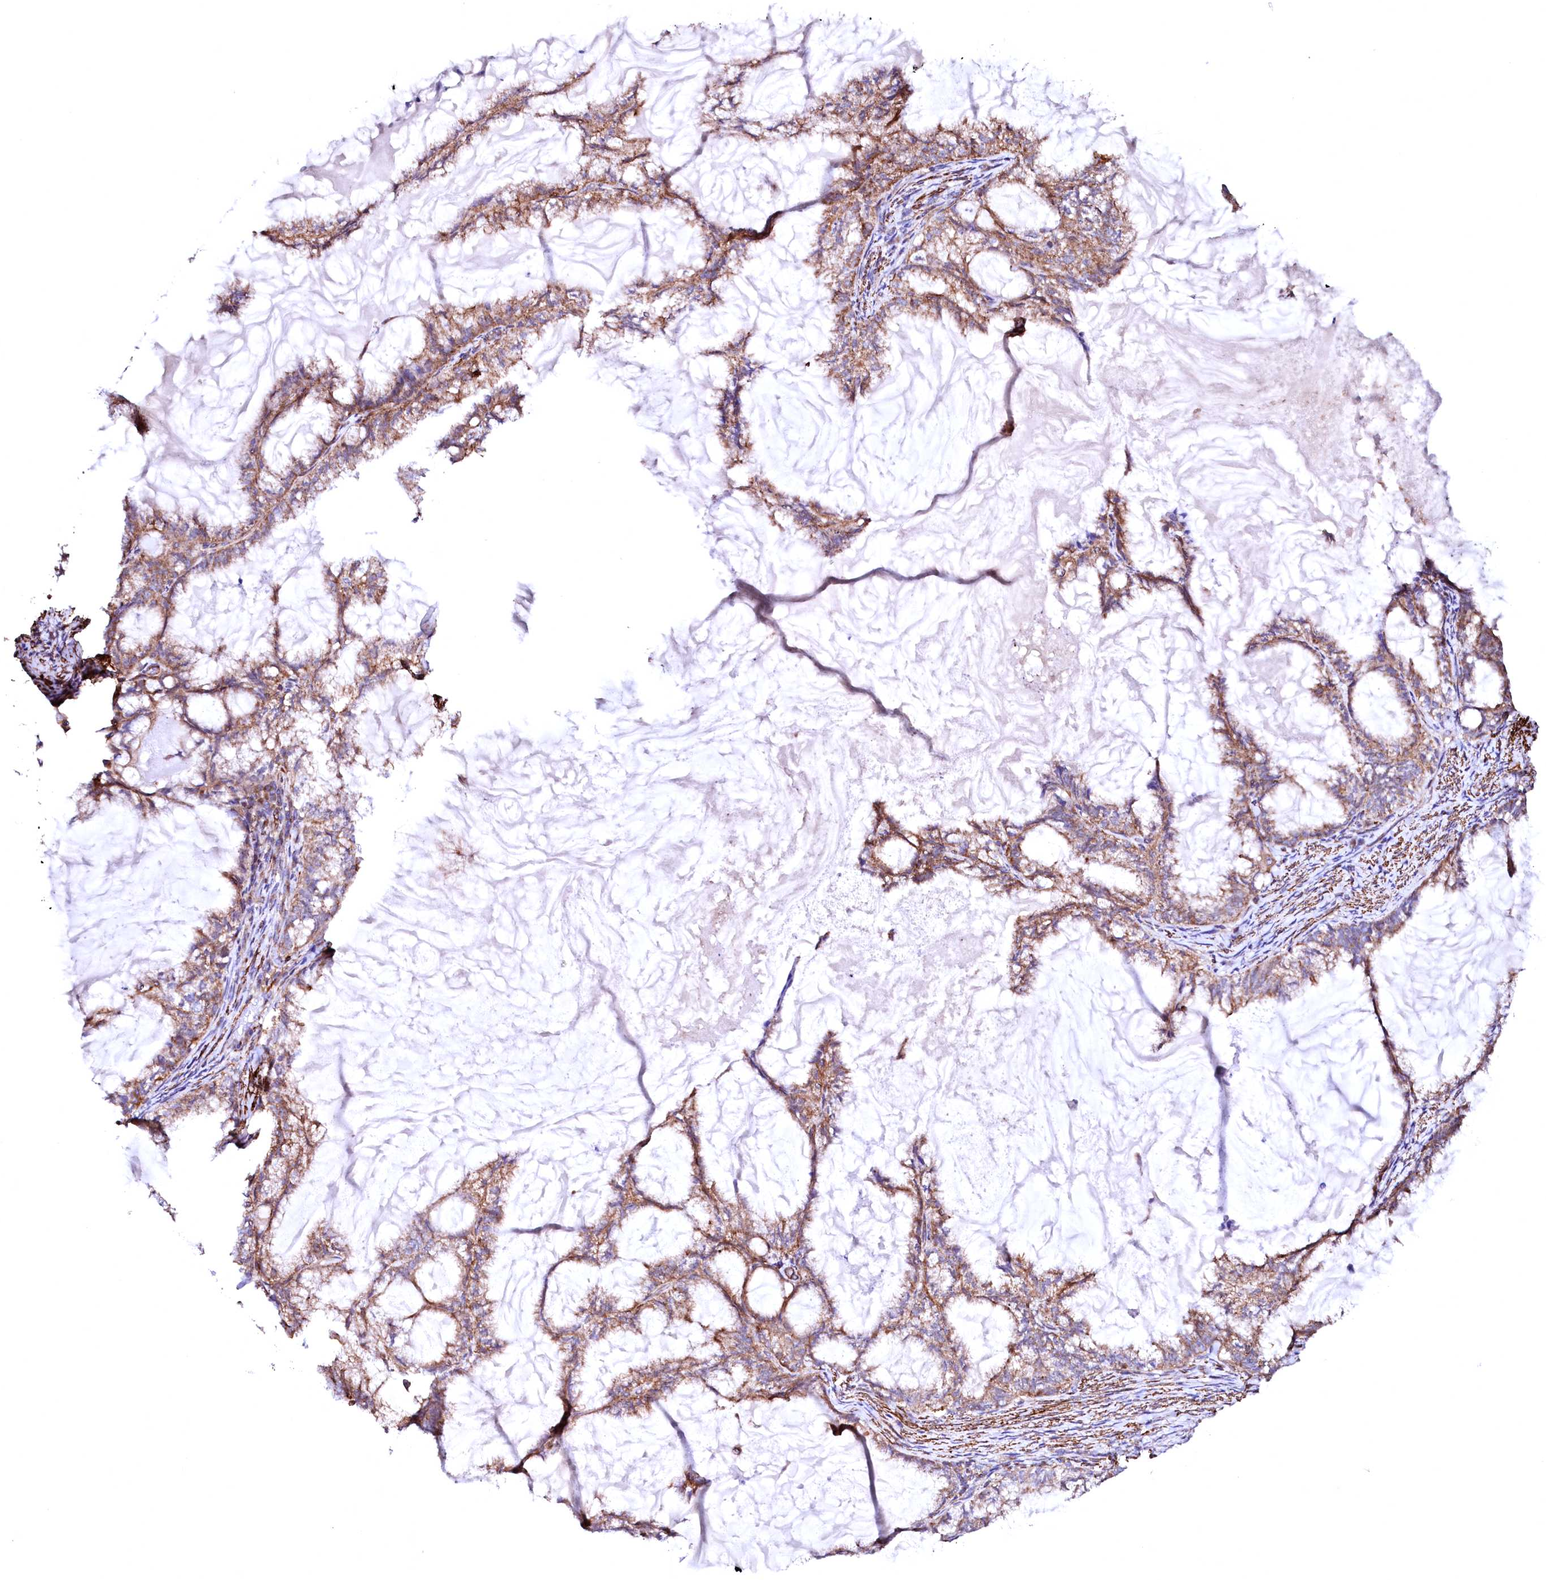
{"staining": {"intensity": "moderate", "quantity": ">75%", "location": "cytoplasmic/membranous"}, "tissue": "endometrial cancer", "cell_type": "Tumor cells", "image_type": "cancer", "snomed": [{"axis": "morphology", "description": "Adenocarcinoma, NOS"}, {"axis": "topography", "description": "Endometrium"}], "caption": "Immunohistochemical staining of endometrial adenocarcinoma exhibits medium levels of moderate cytoplasmic/membranous expression in approximately >75% of tumor cells. Immunohistochemistry stains the protein in brown and the nuclei are stained blue.", "gene": "GPR176", "patient": {"sex": "female", "age": 86}}